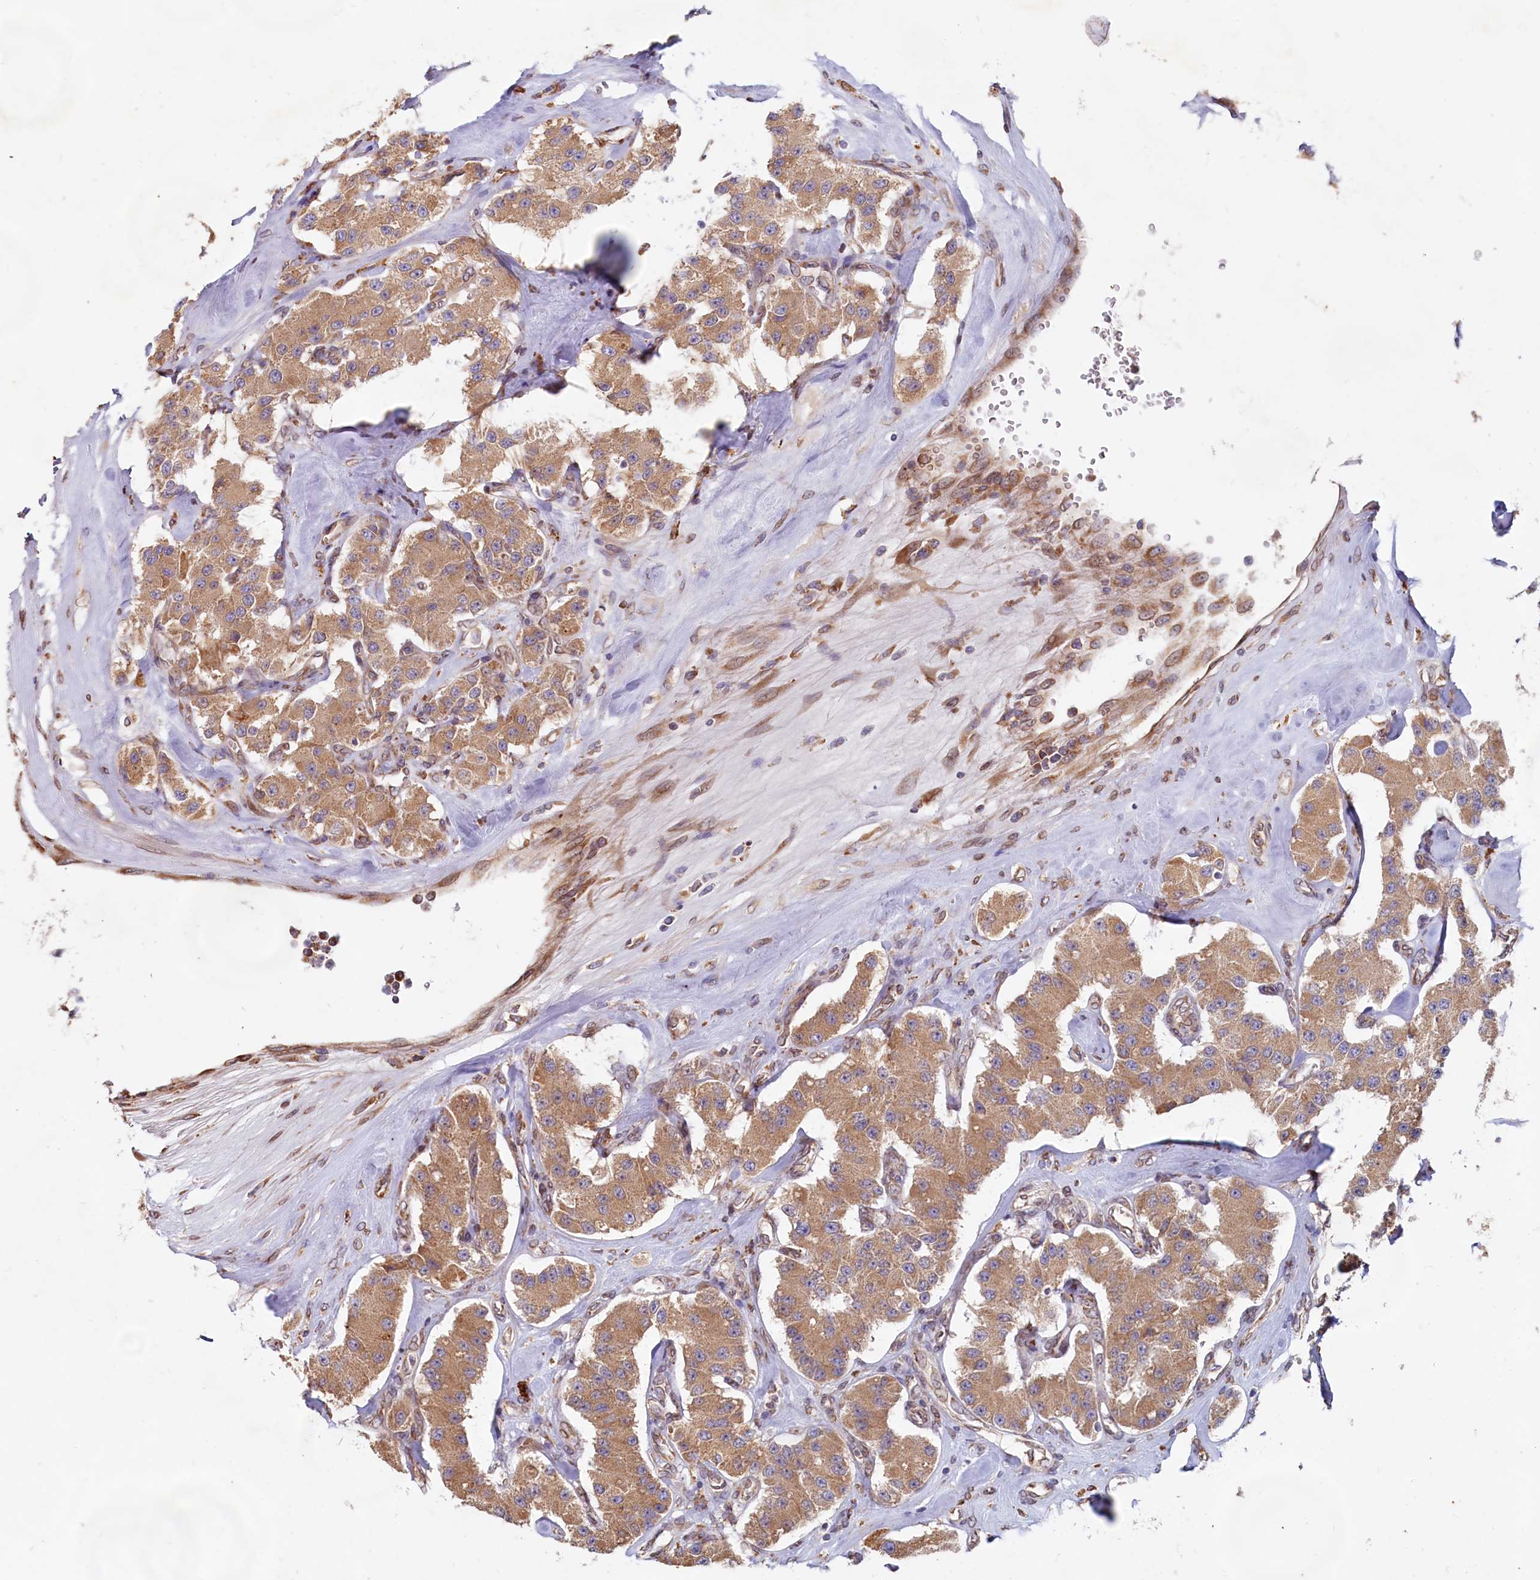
{"staining": {"intensity": "moderate", "quantity": ">75%", "location": "cytoplasmic/membranous"}, "tissue": "carcinoid", "cell_type": "Tumor cells", "image_type": "cancer", "snomed": [{"axis": "morphology", "description": "Carcinoid, malignant, NOS"}, {"axis": "topography", "description": "Pancreas"}], "caption": "High-power microscopy captured an immunohistochemistry (IHC) histopathology image of carcinoid, revealing moderate cytoplasmic/membranous staining in approximately >75% of tumor cells. The staining was performed using DAB to visualize the protein expression in brown, while the nuclei were stained in blue with hematoxylin (Magnification: 20x).", "gene": "TBC1D19", "patient": {"sex": "male", "age": 41}}